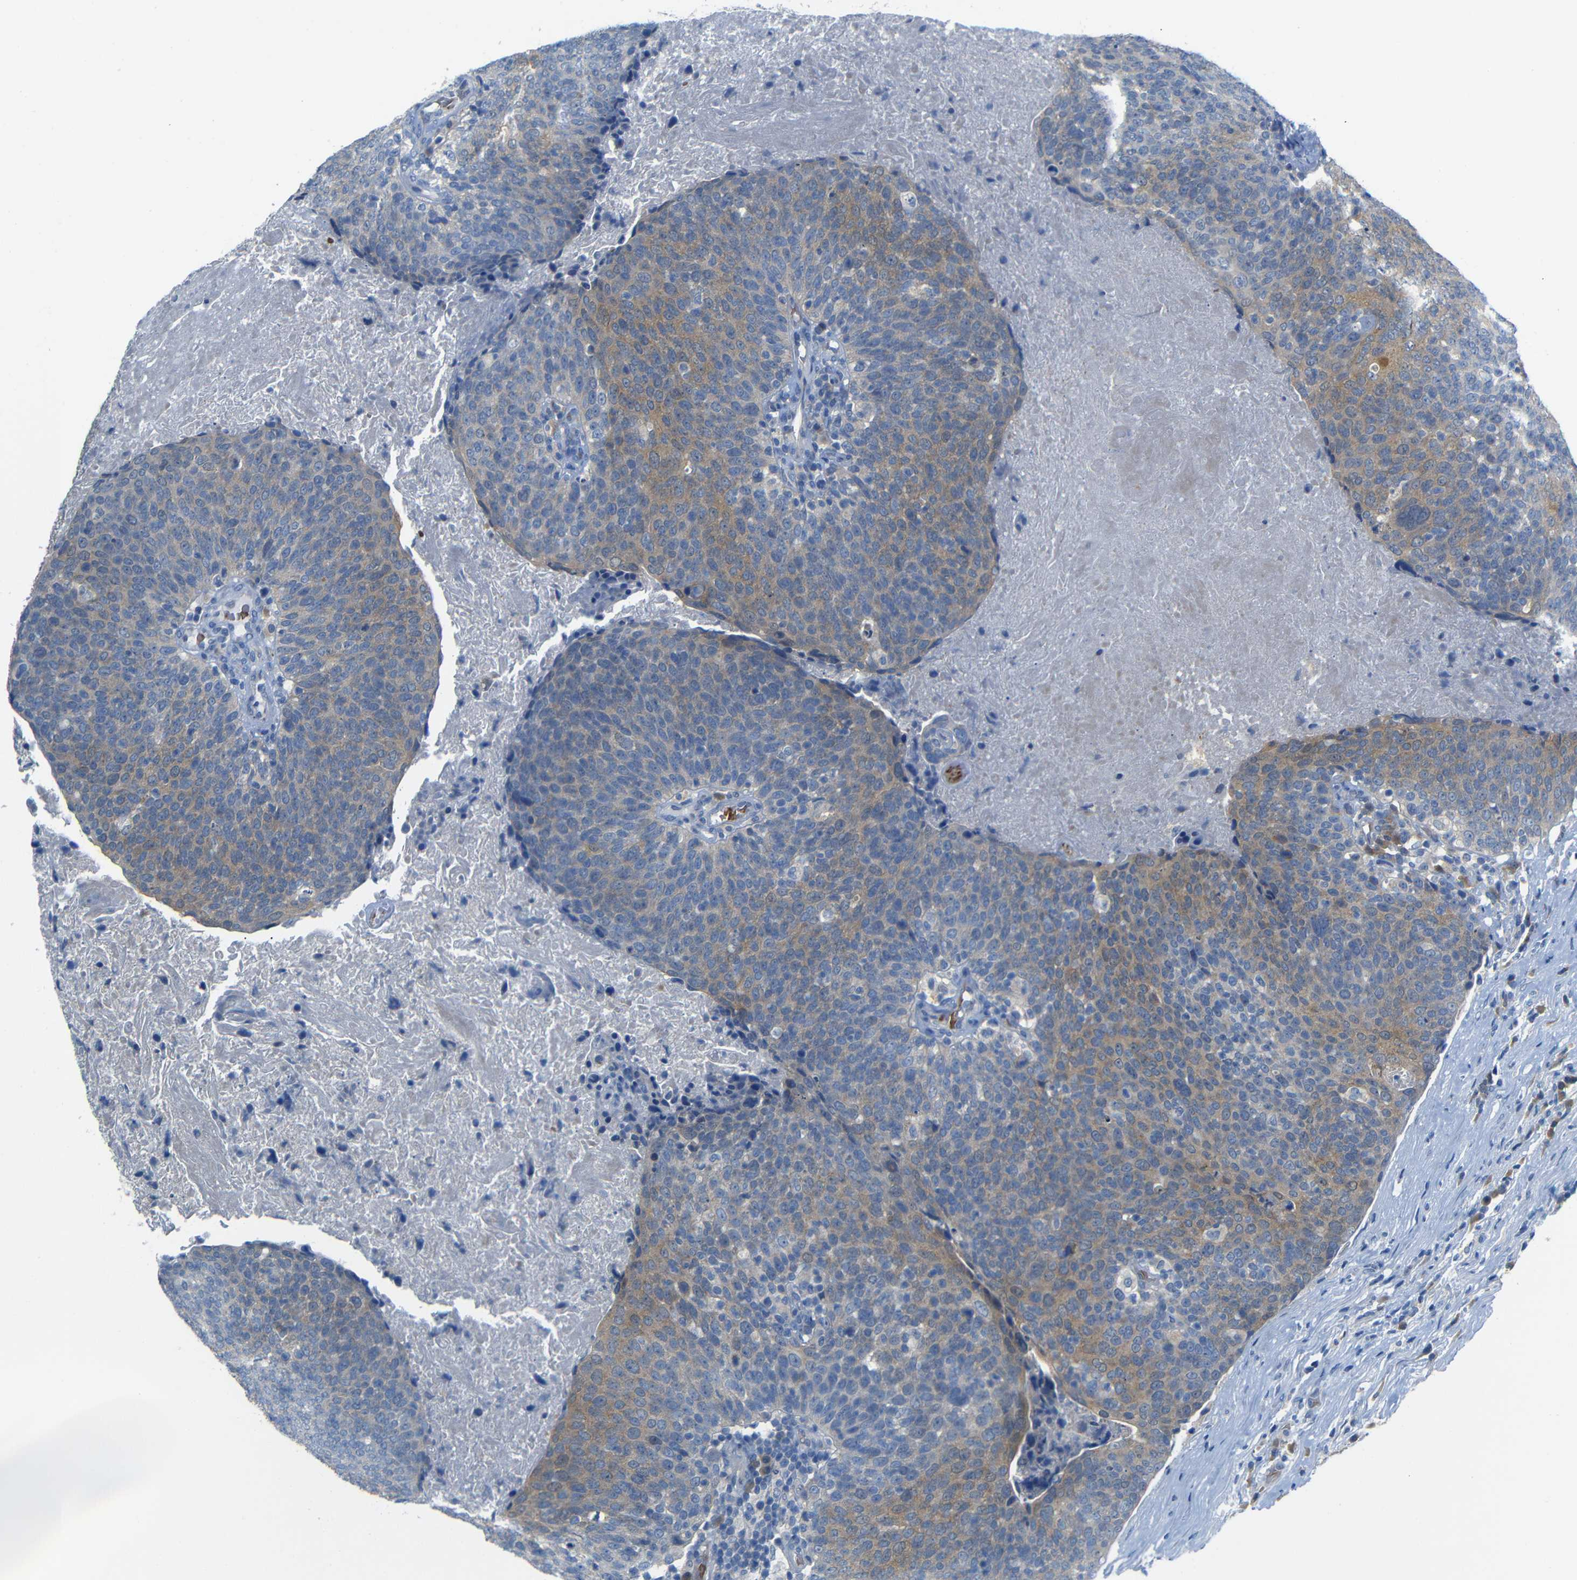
{"staining": {"intensity": "moderate", "quantity": "25%-75%", "location": "cytoplasmic/membranous"}, "tissue": "head and neck cancer", "cell_type": "Tumor cells", "image_type": "cancer", "snomed": [{"axis": "morphology", "description": "Squamous cell carcinoma, NOS"}, {"axis": "morphology", "description": "Squamous cell carcinoma, metastatic, NOS"}, {"axis": "topography", "description": "Lymph node"}, {"axis": "topography", "description": "Head-Neck"}], "caption": "The immunohistochemical stain shows moderate cytoplasmic/membranous positivity in tumor cells of head and neck cancer tissue.", "gene": "TBC1D32", "patient": {"sex": "male", "age": 62}}